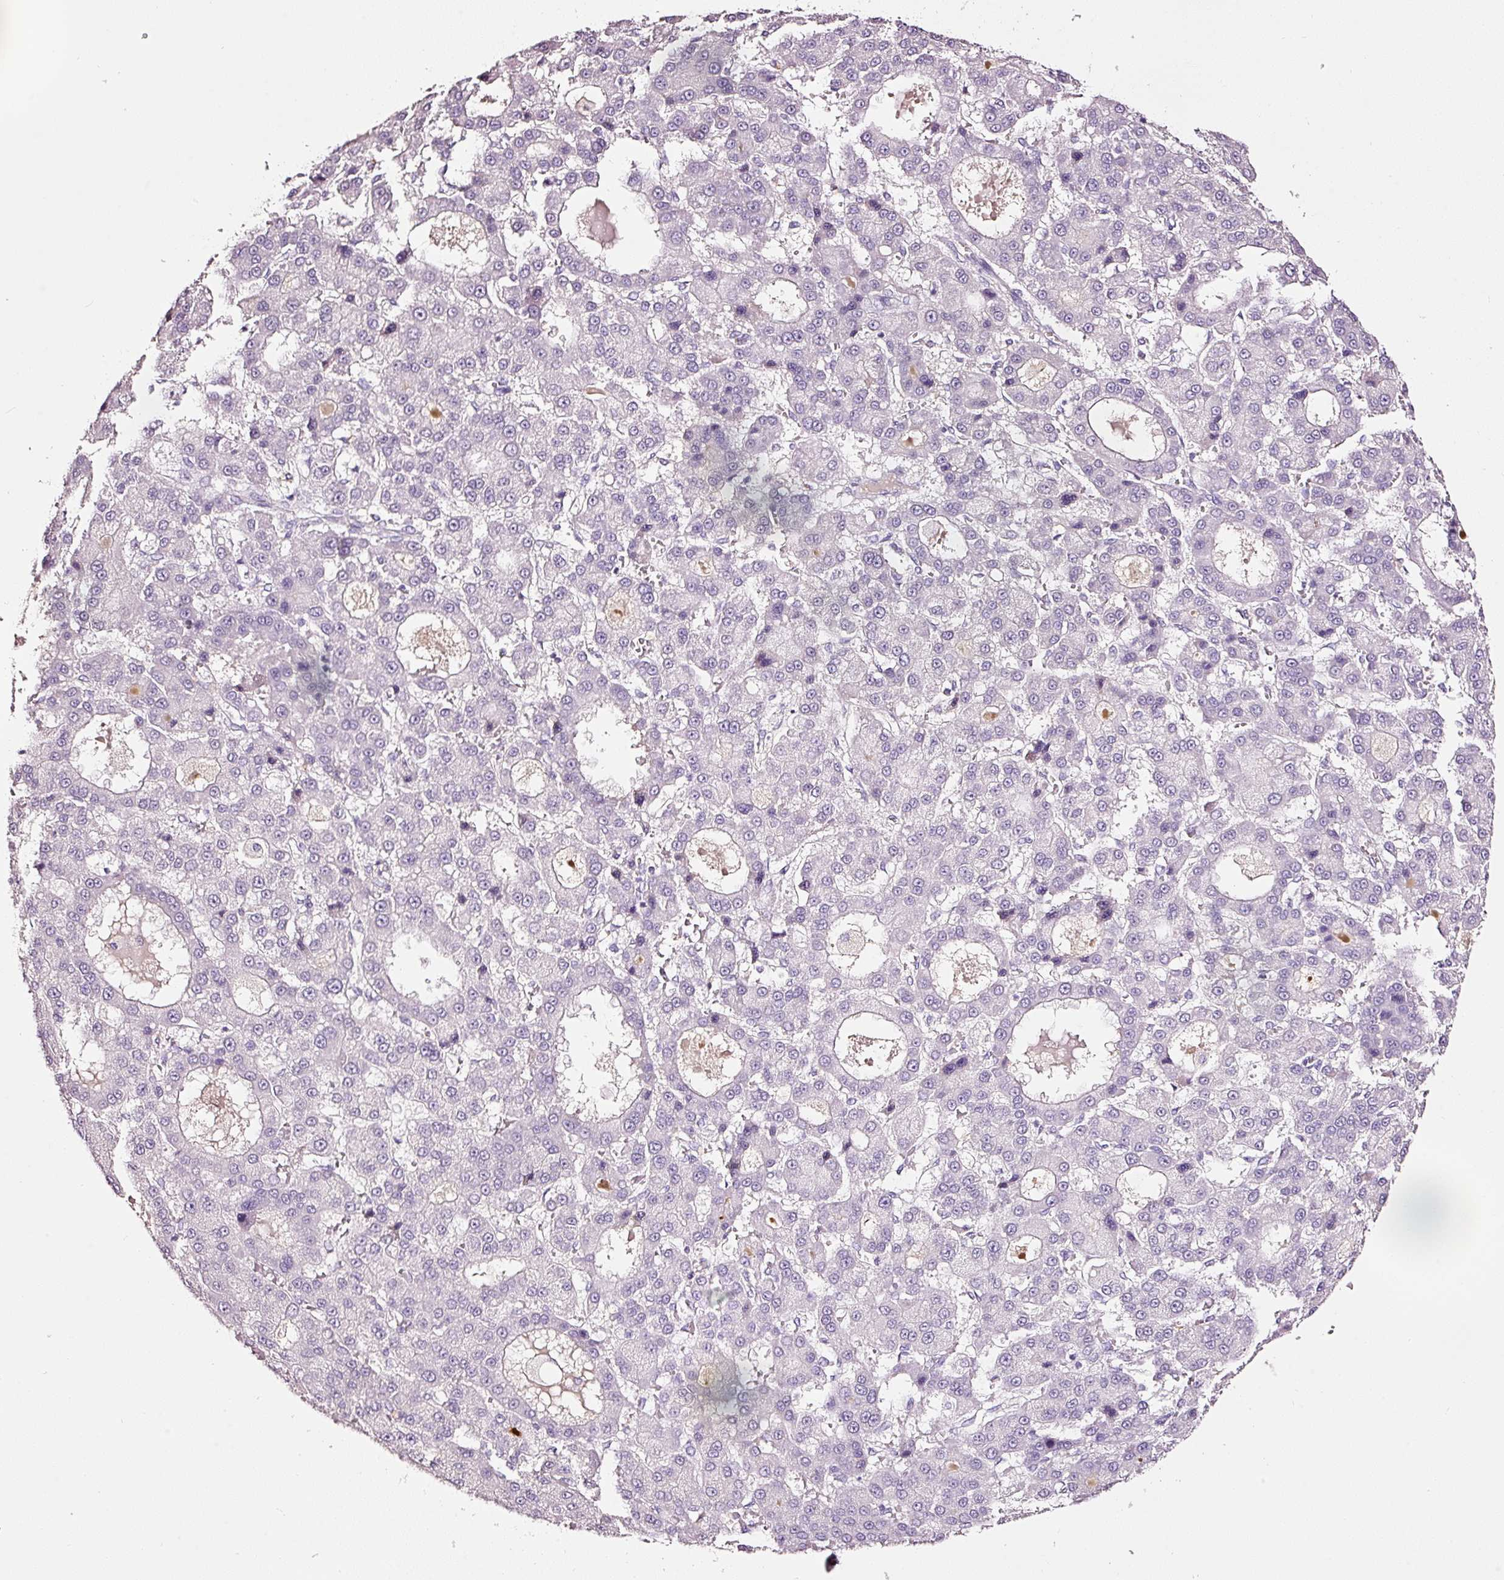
{"staining": {"intensity": "negative", "quantity": "none", "location": "none"}, "tissue": "liver cancer", "cell_type": "Tumor cells", "image_type": "cancer", "snomed": [{"axis": "morphology", "description": "Carcinoma, Hepatocellular, NOS"}, {"axis": "topography", "description": "Liver"}], "caption": "Immunohistochemical staining of liver cancer (hepatocellular carcinoma) demonstrates no significant positivity in tumor cells.", "gene": "LAMP3", "patient": {"sex": "male", "age": 70}}